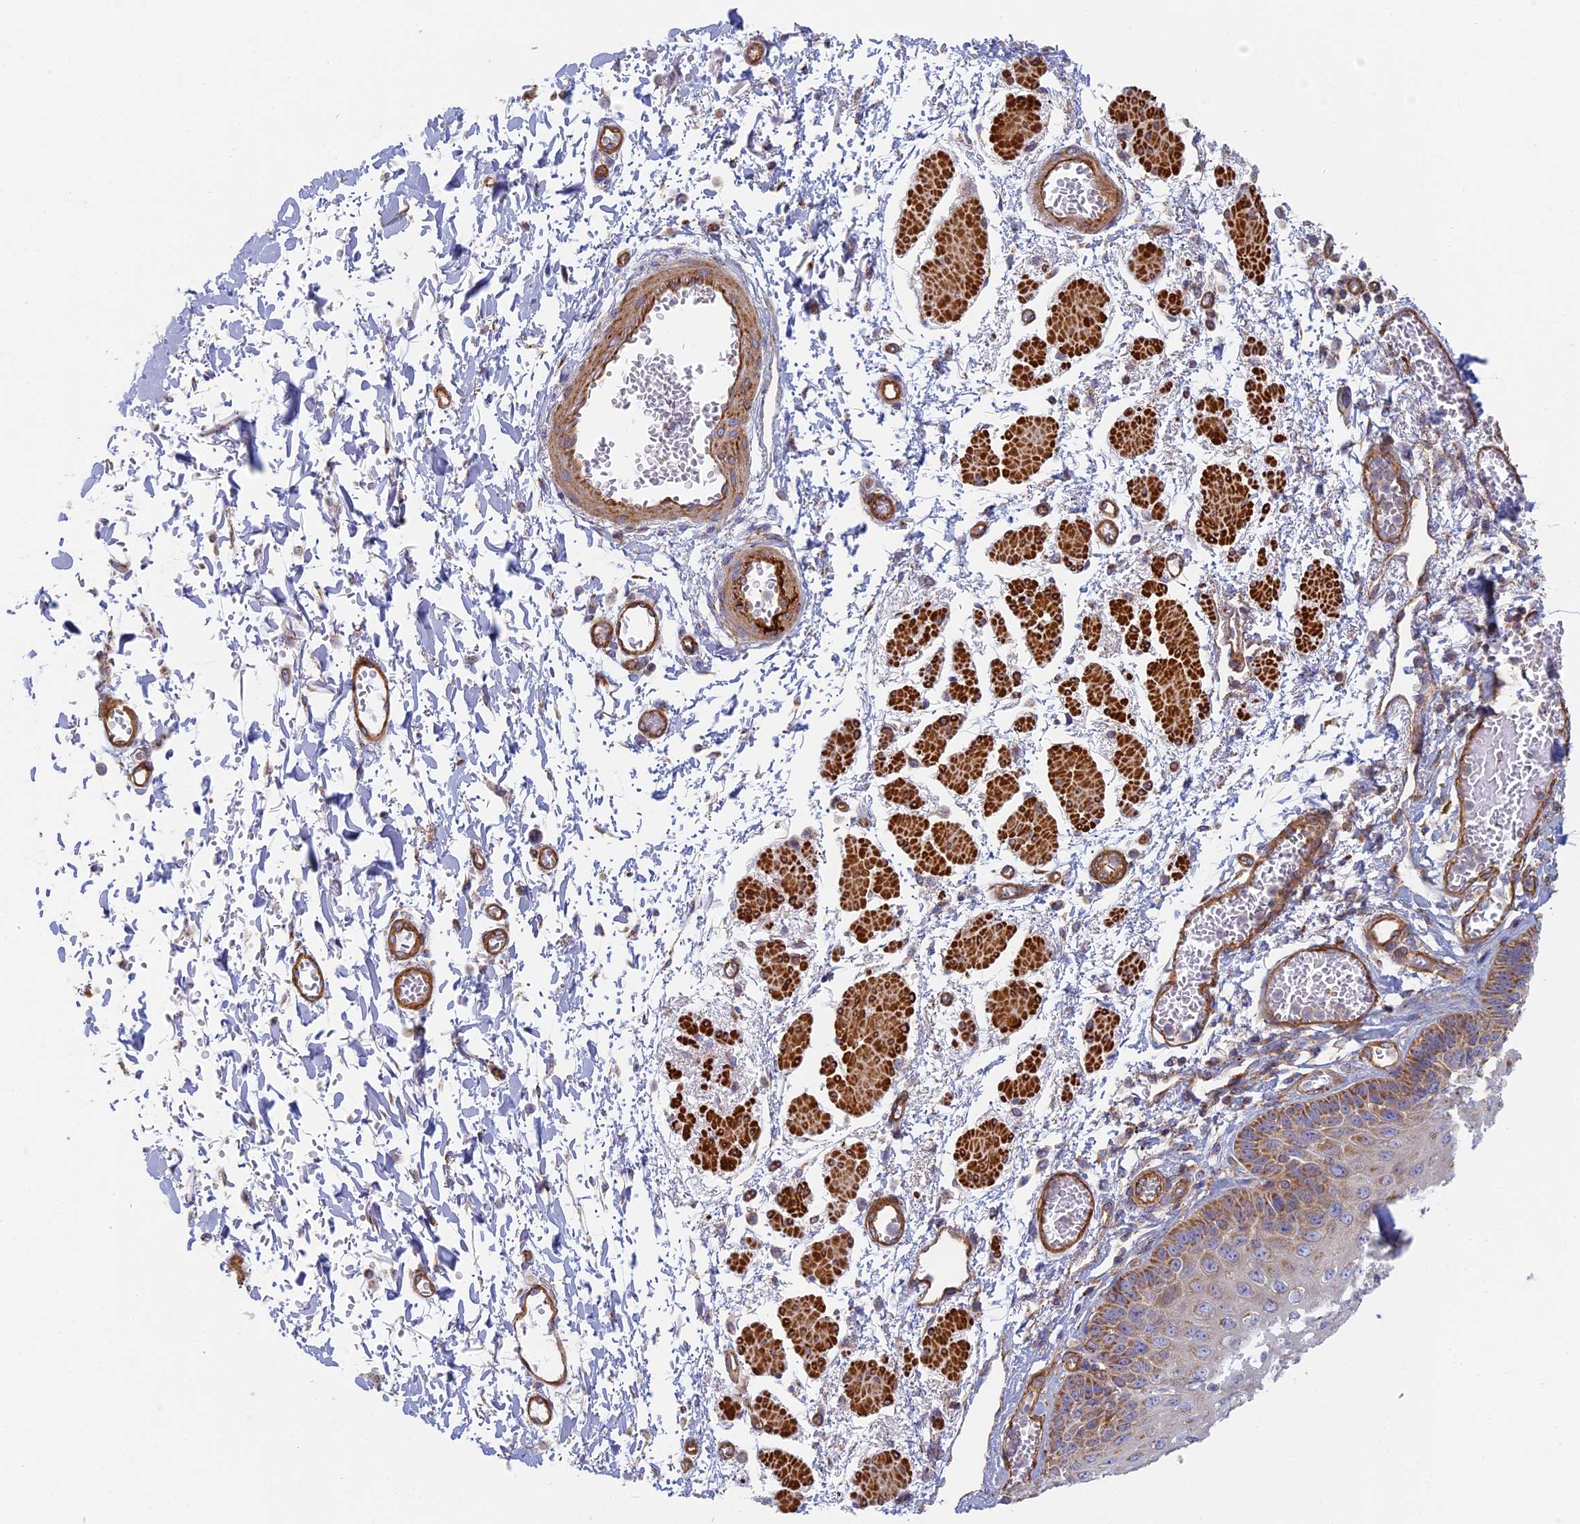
{"staining": {"intensity": "moderate", "quantity": "25%-75%", "location": "cytoplasmic/membranous"}, "tissue": "esophagus", "cell_type": "Squamous epithelial cells", "image_type": "normal", "snomed": [{"axis": "morphology", "description": "Normal tissue, NOS"}, {"axis": "topography", "description": "Esophagus"}], "caption": "The histopathology image demonstrates staining of normal esophagus, revealing moderate cytoplasmic/membranous protein positivity (brown color) within squamous epithelial cells. (IHC, brightfield microscopy, high magnification).", "gene": "DDA1", "patient": {"sex": "male", "age": 81}}